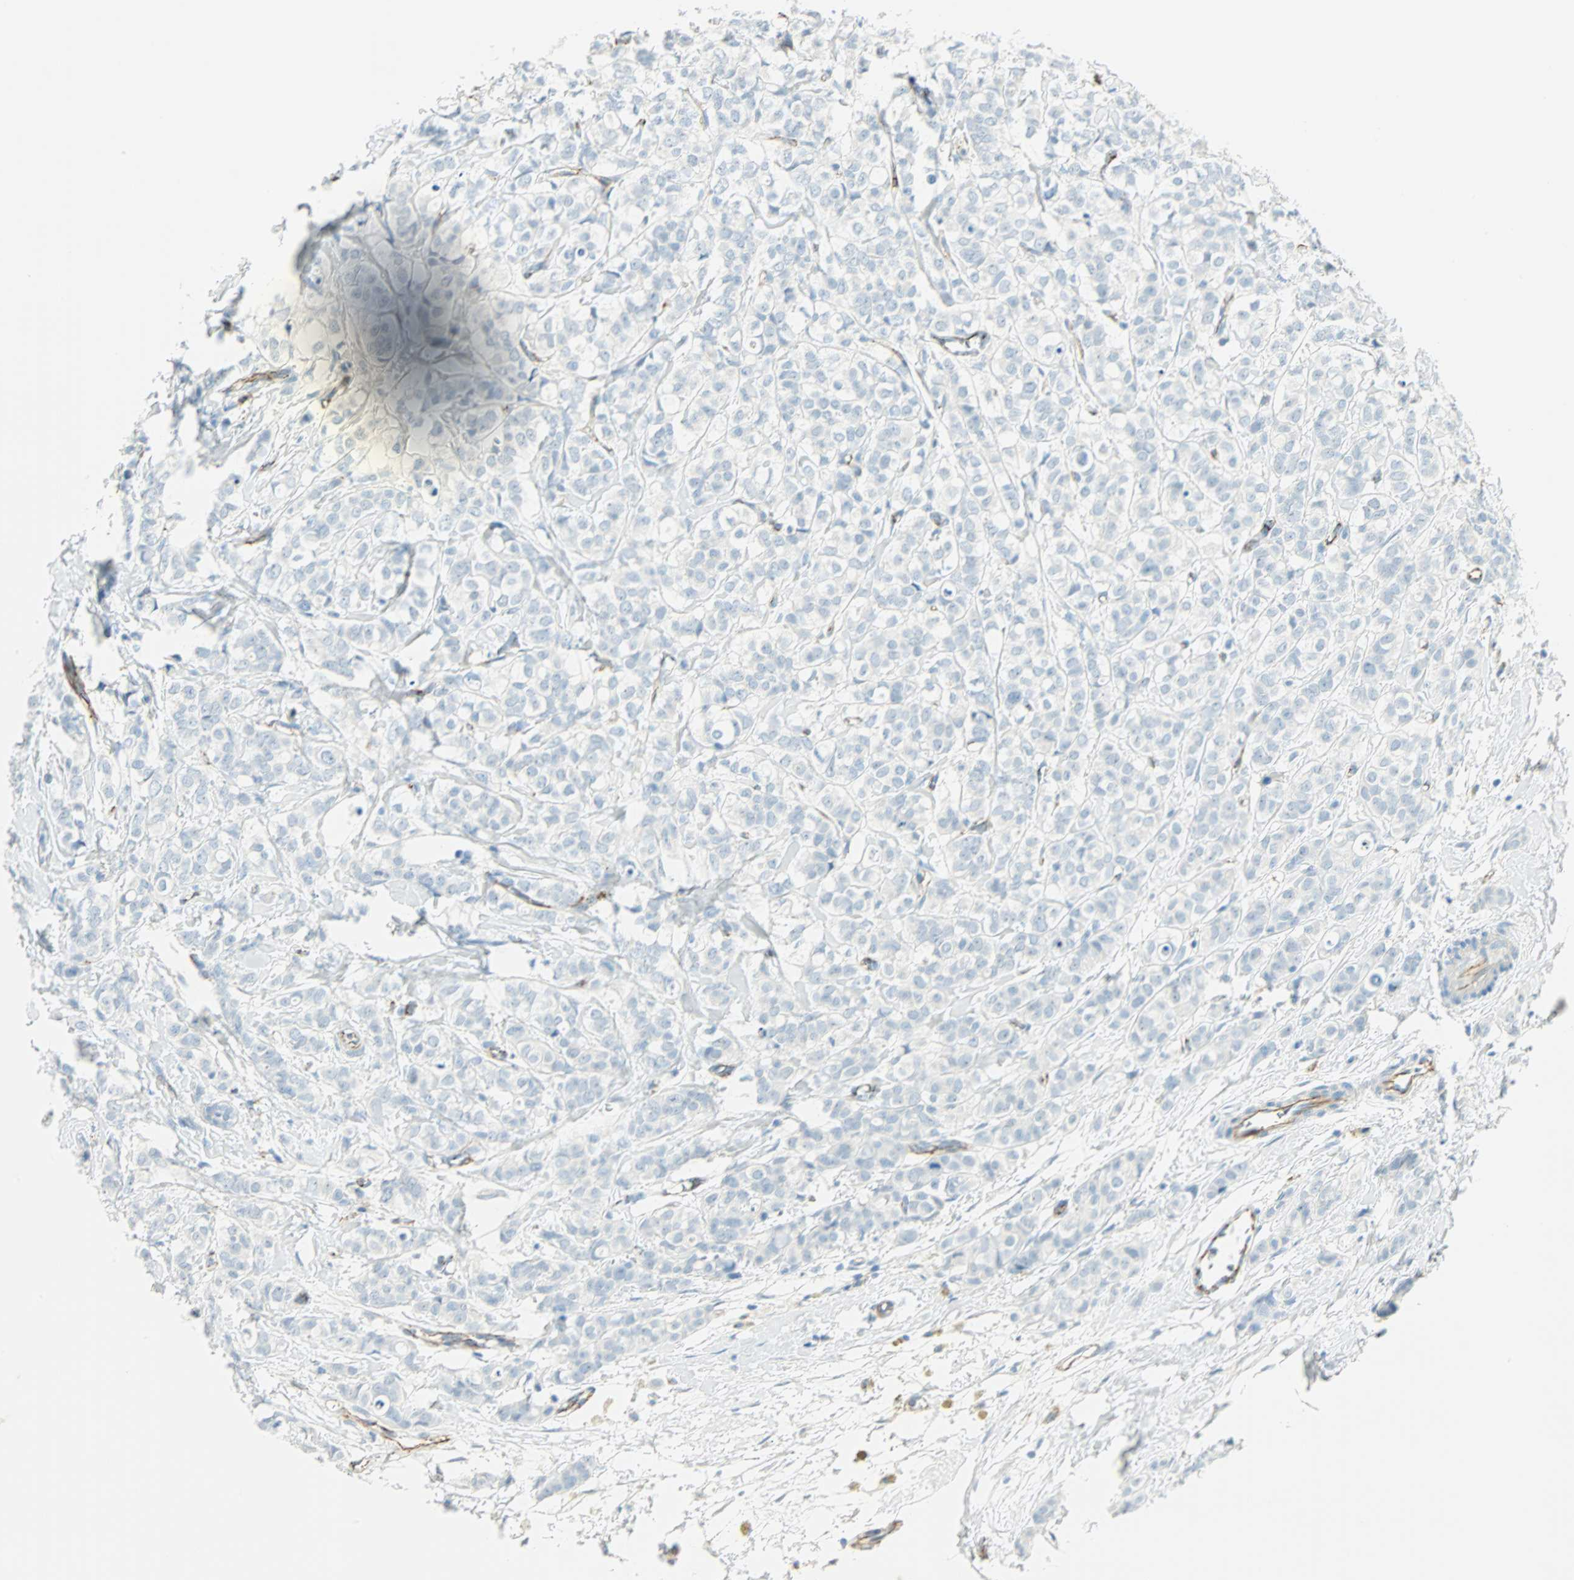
{"staining": {"intensity": "weak", "quantity": "<25%", "location": "cytoplasmic/membranous"}, "tissue": "breast cancer", "cell_type": "Tumor cells", "image_type": "cancer", "snomed": [{"axis": "morphology", "description": "Lobular carcinoma"}, {"axis": "topography", "description": "Breast"}], "caption": "IHC photomicrograph of breast cancer stained for a protein (brown), which displays no staining in tumor cells.", "gene": "VPS9D1", "patient": {"sex": "female", "age": 60}}